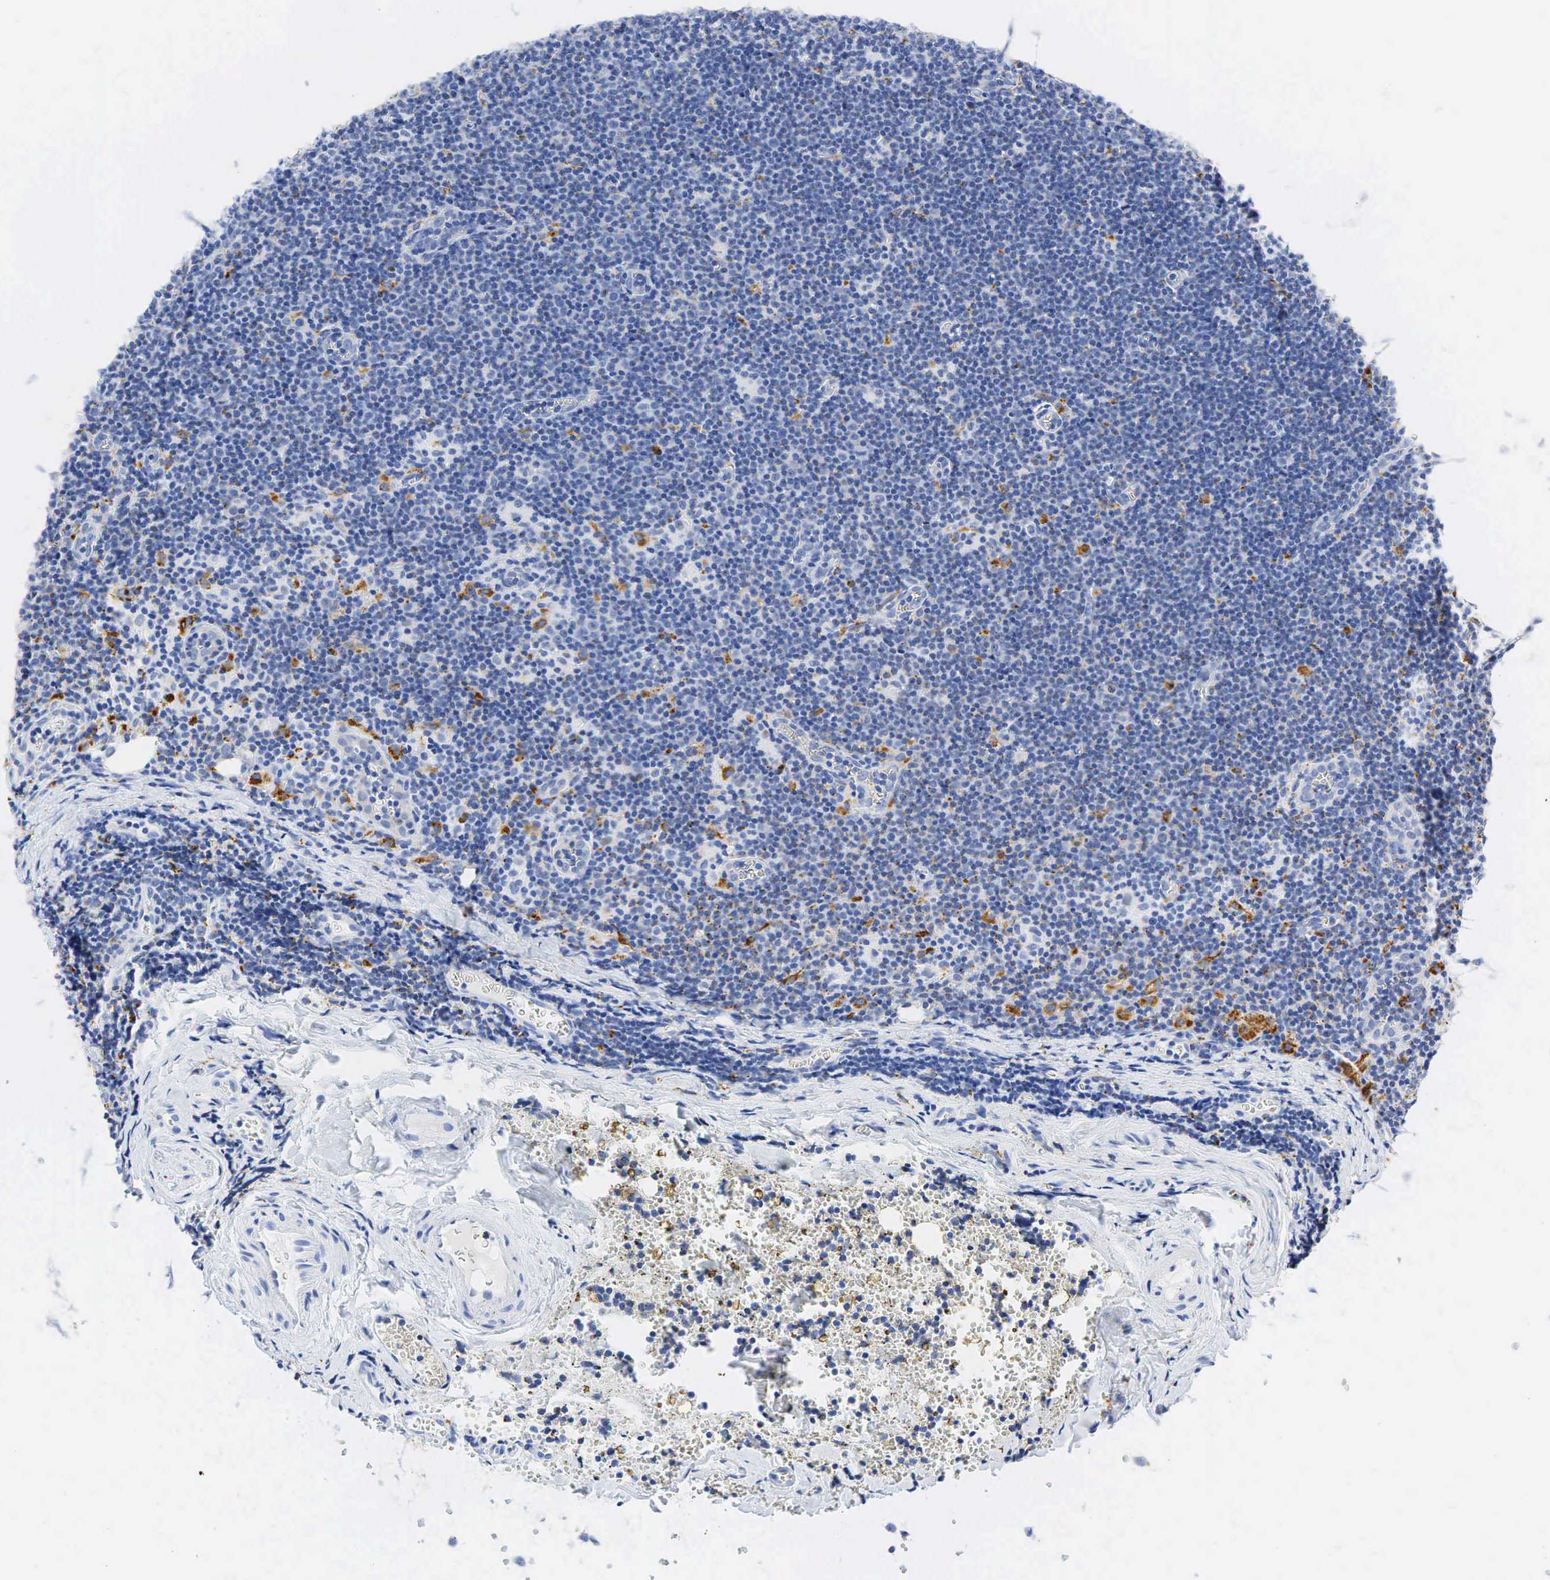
{"staining": {"intensity": "negative", "quantity": "none", "location": "none"}, "tissue": "lymphoma", "cell_type": "Tumor cells", "image_type": "cancer", "snomed": [{"axis": "morphology", "description": "Malignant lymphoma, non-Hodgkin's type, Low grade"}, {"axis": "topography", "description": "Lymph node"}], "caption": "Immunohistochemistry (IHC) of malignant lymphoma, non-Hodgkin's type (low-grade) reveals no expression in tumor cells. (Immunohistochemistry, brightfield microscopy, high magnification).", "gene": "CD68", "patient": {"sex": "male", "age": 57}}